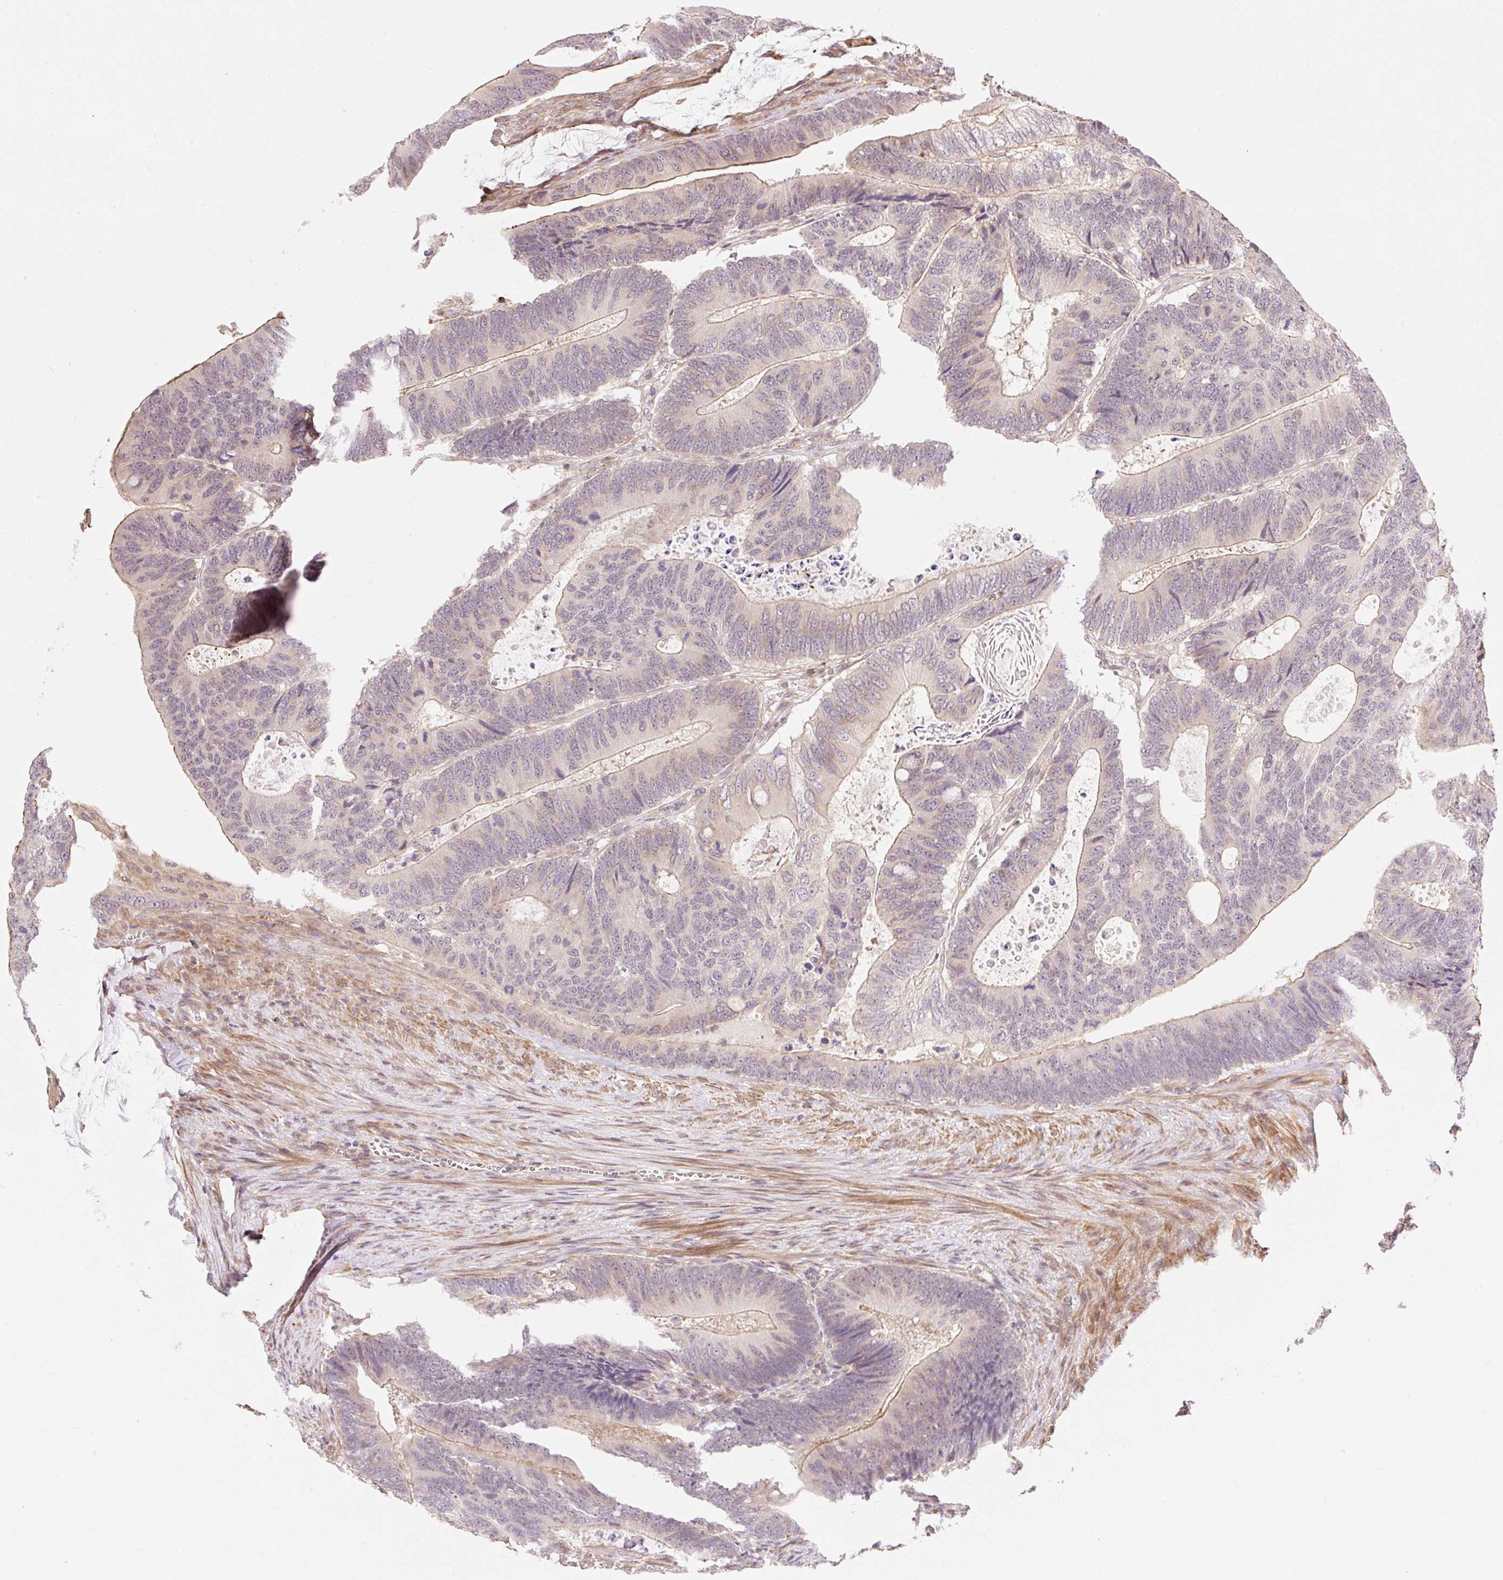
{"staining": {"intensity": "negative", "quantity": "none", "location": "none"}, "tissue": "colorectal cancer", "cell_type": "Tumor cells", "image_type": "cancer", "snomed": [{"axis": "morphology", "description": "Adenocarcinoma, NOS"}, {"axis": "topography", "description": "Colon"}], "caption": "This photomicrograph is of adenocarcinoma (colorectal) stained with immunohistochemistry (IHC) to label a protein in brown with the nuclei are counter-stained blue. There is no staining in tumor cells.", "gene": "EMC10", "patient": {"sex": "male", "age": 62}}